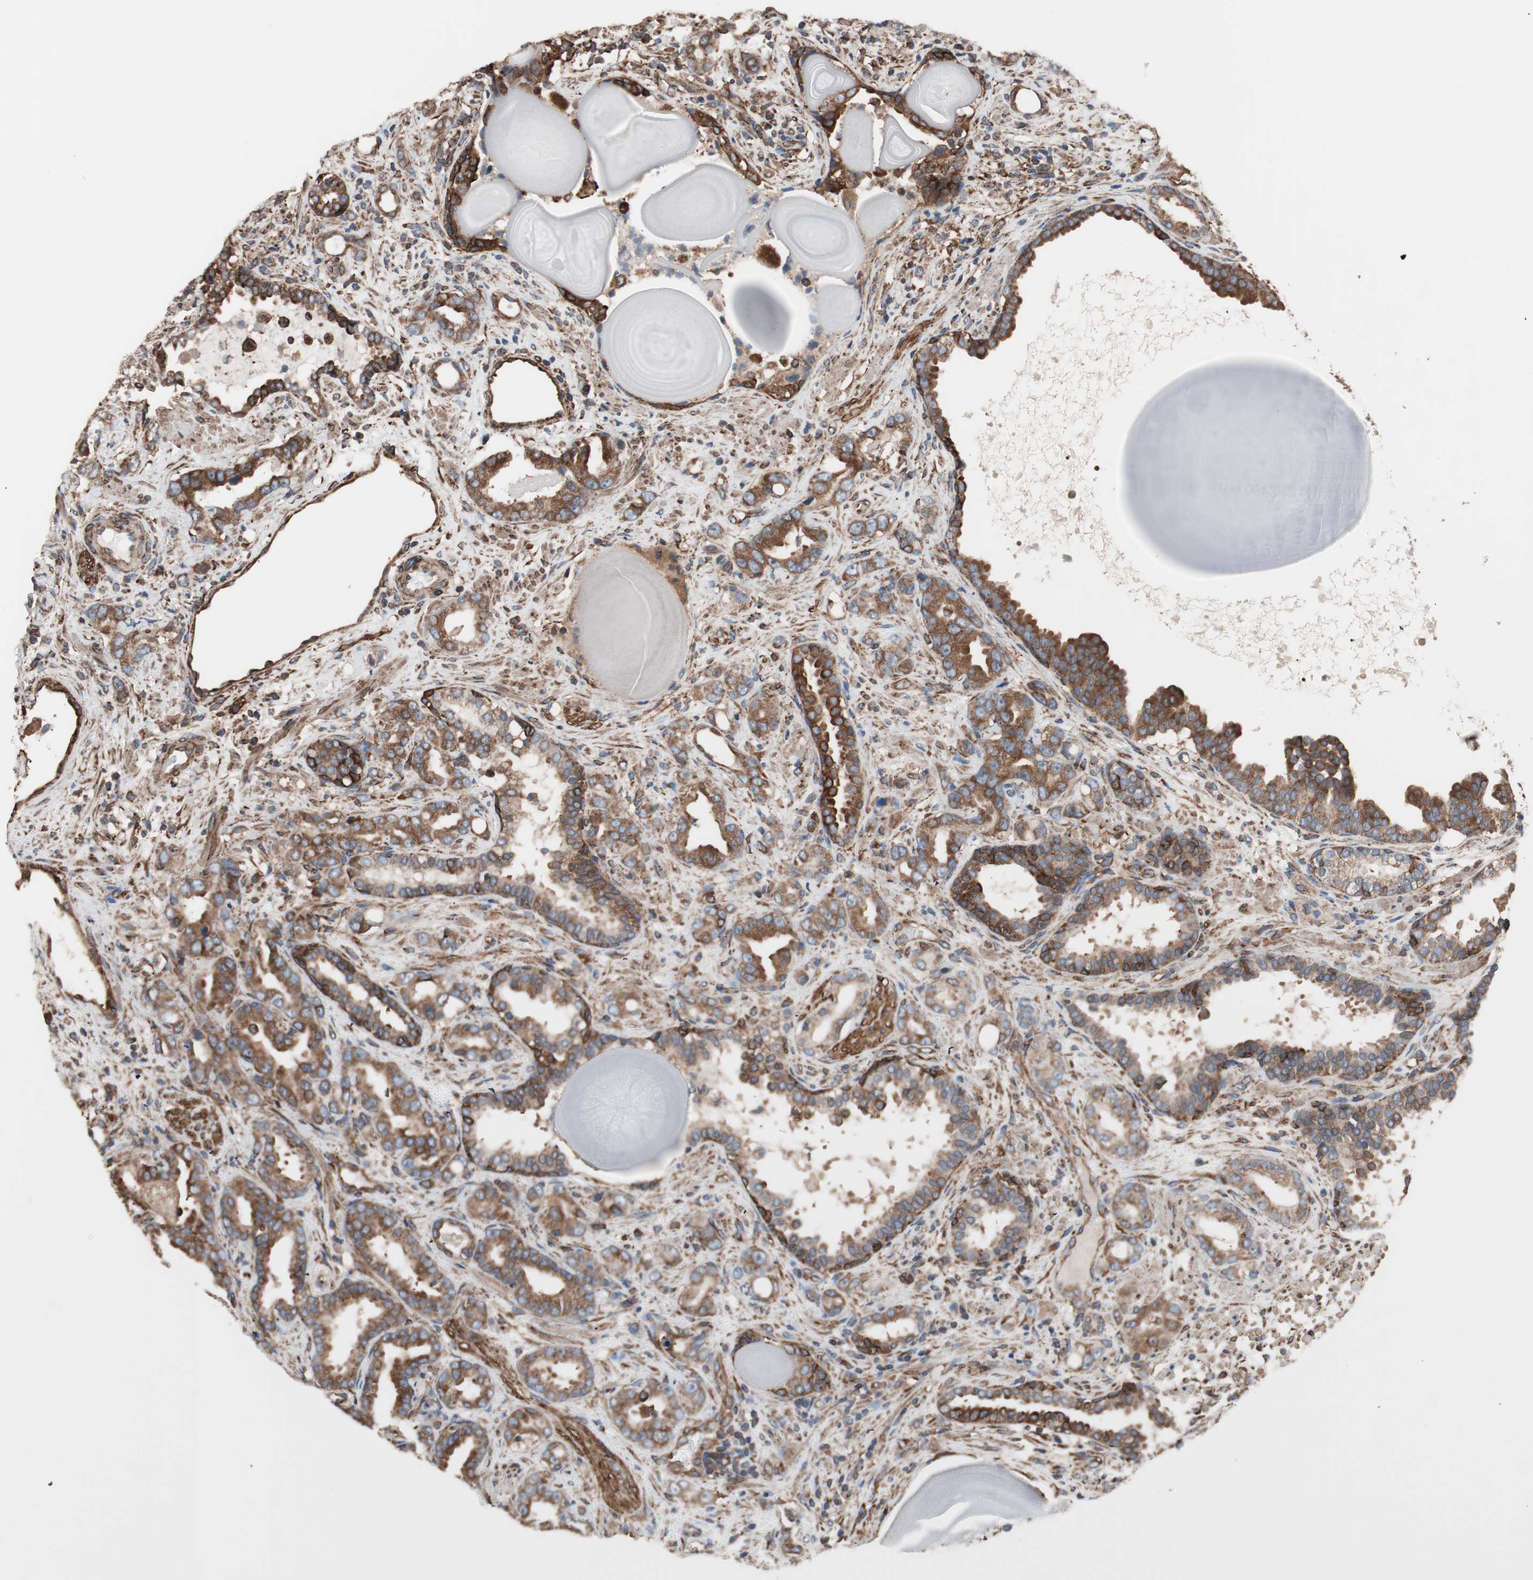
{"staining": {"intensity": "moderate", "quantity": ">75%", "location": "cytoplasmic/membranous"}, "tissue": "prostate cancer", "cell_type": "Tumor cells", "image_type": "cancer", "snomed": [{"axis": "morphology", "description": "Adenocarcinoma, Low grade"}, {"axis": "topography", "description": "Prostate"}], "caption": "Immunohistochemical staining of human prostate adenocarcinoma (low-grade) displays moderate cytoplasmic/membranous protein expression in about >75% of tumor cells.", "gene": "GPSM2", "patient": {"sex": "male", "age": 63}}